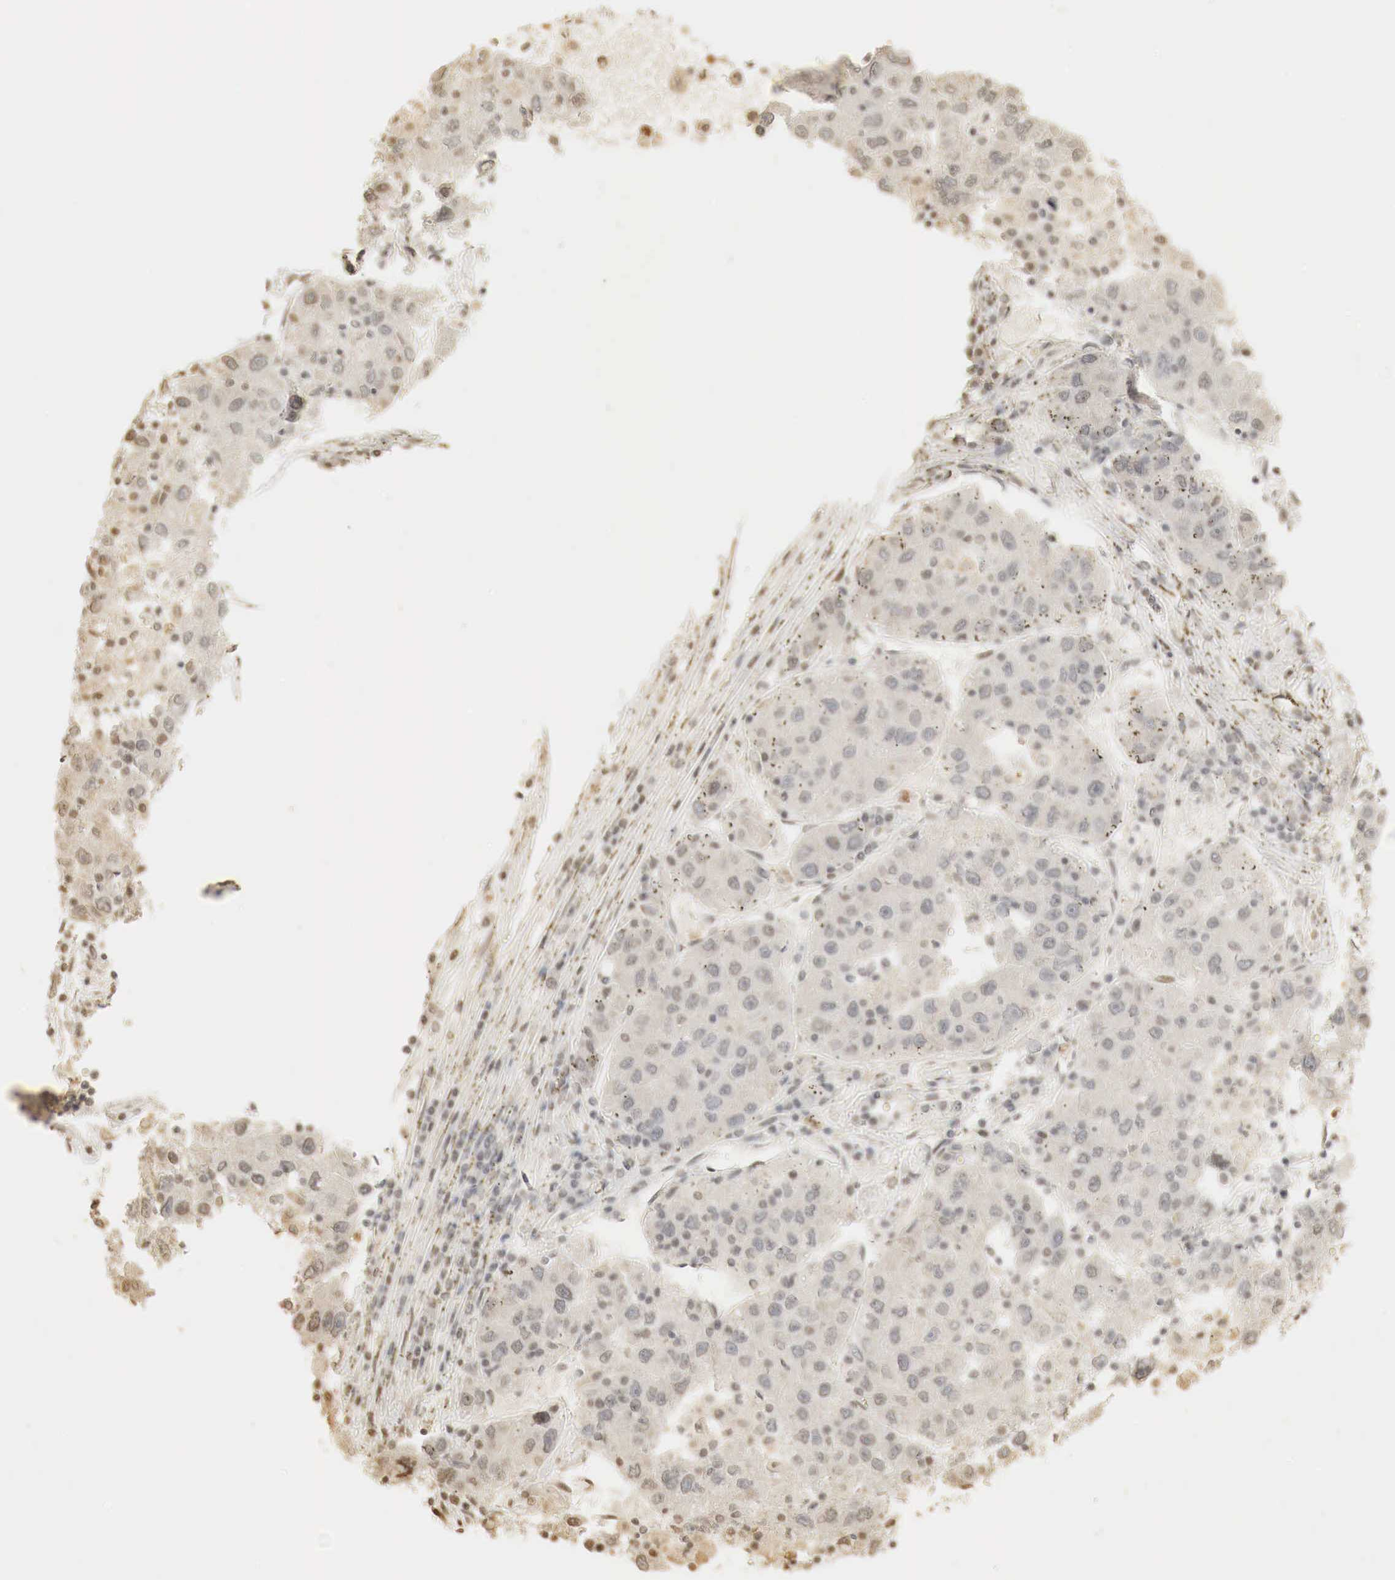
{"staining": {"intensity": "weak", "quantity": "25%-75%", "location": "cytoplasmic/membranous,nuclear"}, "tissue": "liver cancer", "cell_type": "Tumor cells", "image_type": "cancer", "snomed": [{"axis": "morphology", "description": "Carcinoma, Hepatocellular, NOS"}, {"axis": "topography", "description": "Liver"}], "caption": "This is a histology image of immunohistochemistry staining of liver hepatocellular carcinoma, which shows weak expression in the cytoplasmic/membranous and nuclear of tumor cells.", "gene": "ERBB4", "patient": {"sex": "male", "age": 49}}